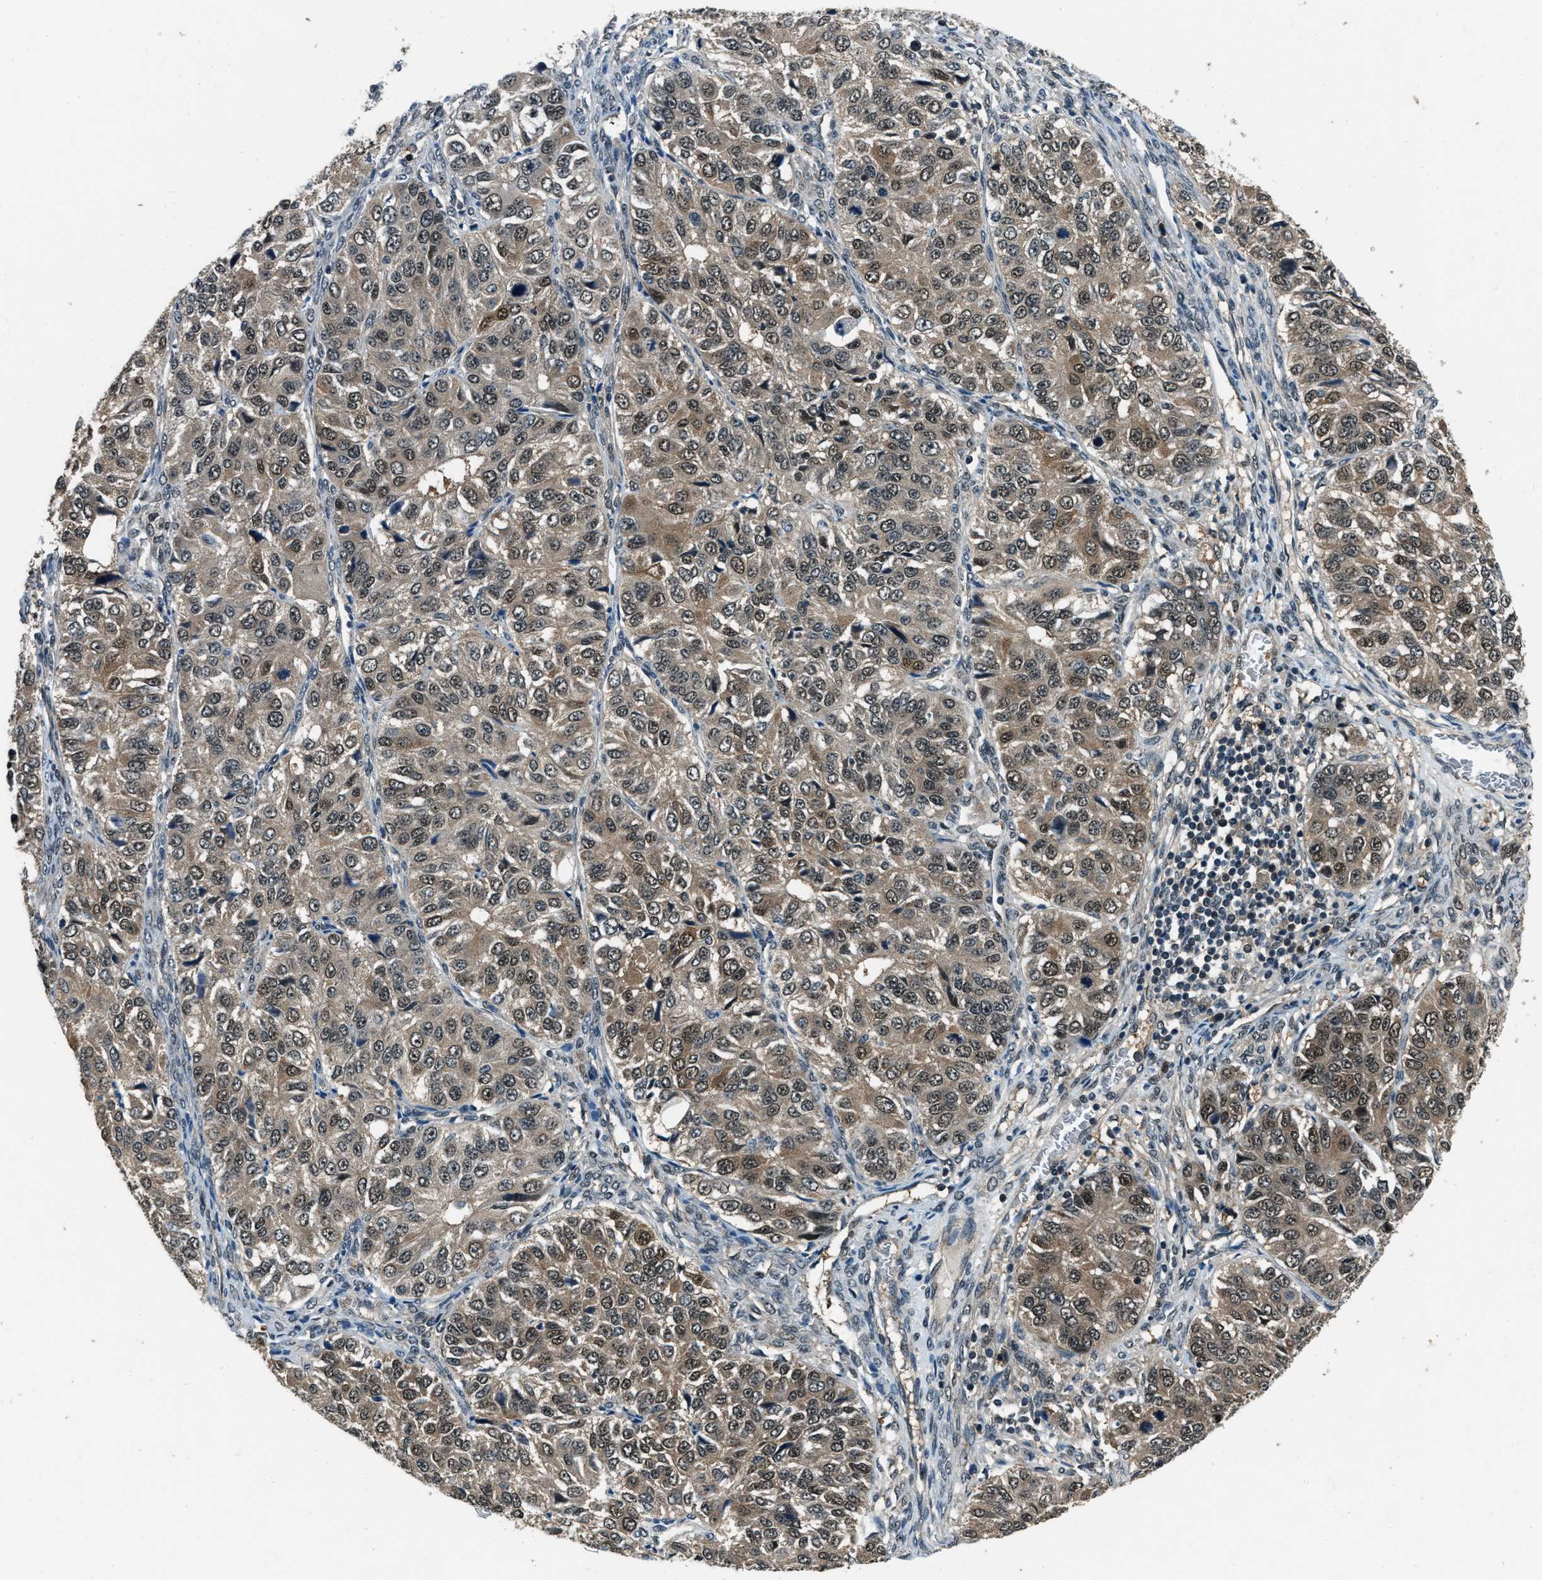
{"staining": {"intensity": "weak", "quantity": ">75%", "location": "cytoplasmic/membranous,nuclear"}, "tissue": "ovarian cancer", "cell_type": "Tumor cells", "image_type": "cancer", "snomed": [{"axis": "morphology", "description": "Carcinoma, endometroid"}, {"axis": "topography", "description": "Ovary"}], "caption": "A brown stain shows weak cytoplasmic/membranous and nuclear expression of a protein in ovarian cancer tumor cells.", "gene": "NUDCD3", "patient": {"sex": "female", "age": 51}}